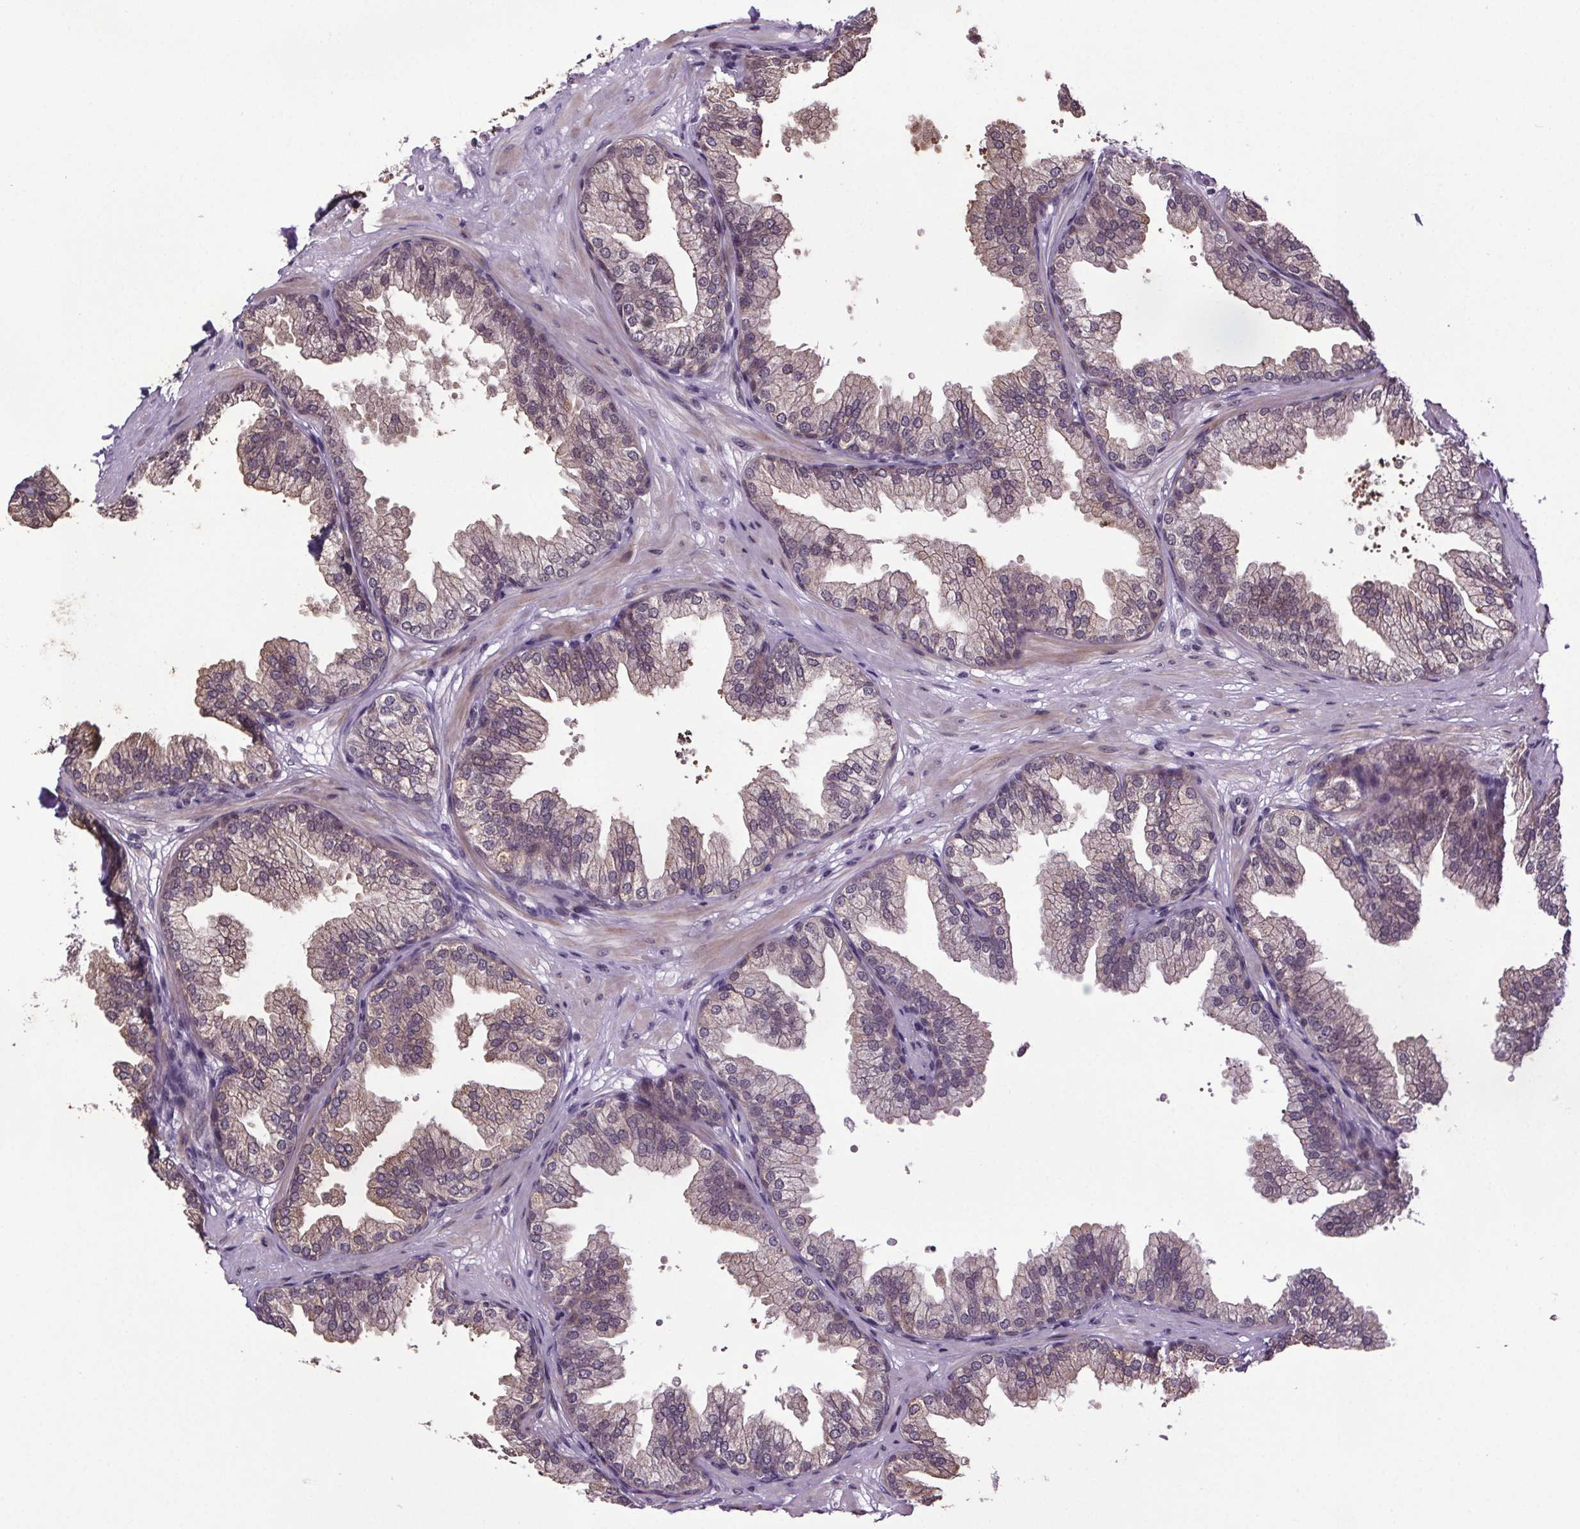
{"staining": {"intensity": "weak", "quantity": "25%-75%", "location": "cytoplasmic/membranous"}, "tissue": "prostate", "cell_type": "Glandular cells", "image_type": "normal", "snomed": [{"axis": "morphology", "description": "Normal tissue, NOS"}, {"axis": "topography", "description": "Prostate"}], "caption": "Prostate was stained to show a protein in brown. There is low levels of weak cytoplasmic/membranous positivity in about 25%-75% of glandular cells. (Stains: DAB in brown, nuclei in blue, Microscopy: brightfield microscopy at high magnification).", "gene": "ATMIN", "patient": {"sex": "male", "age": 37}}